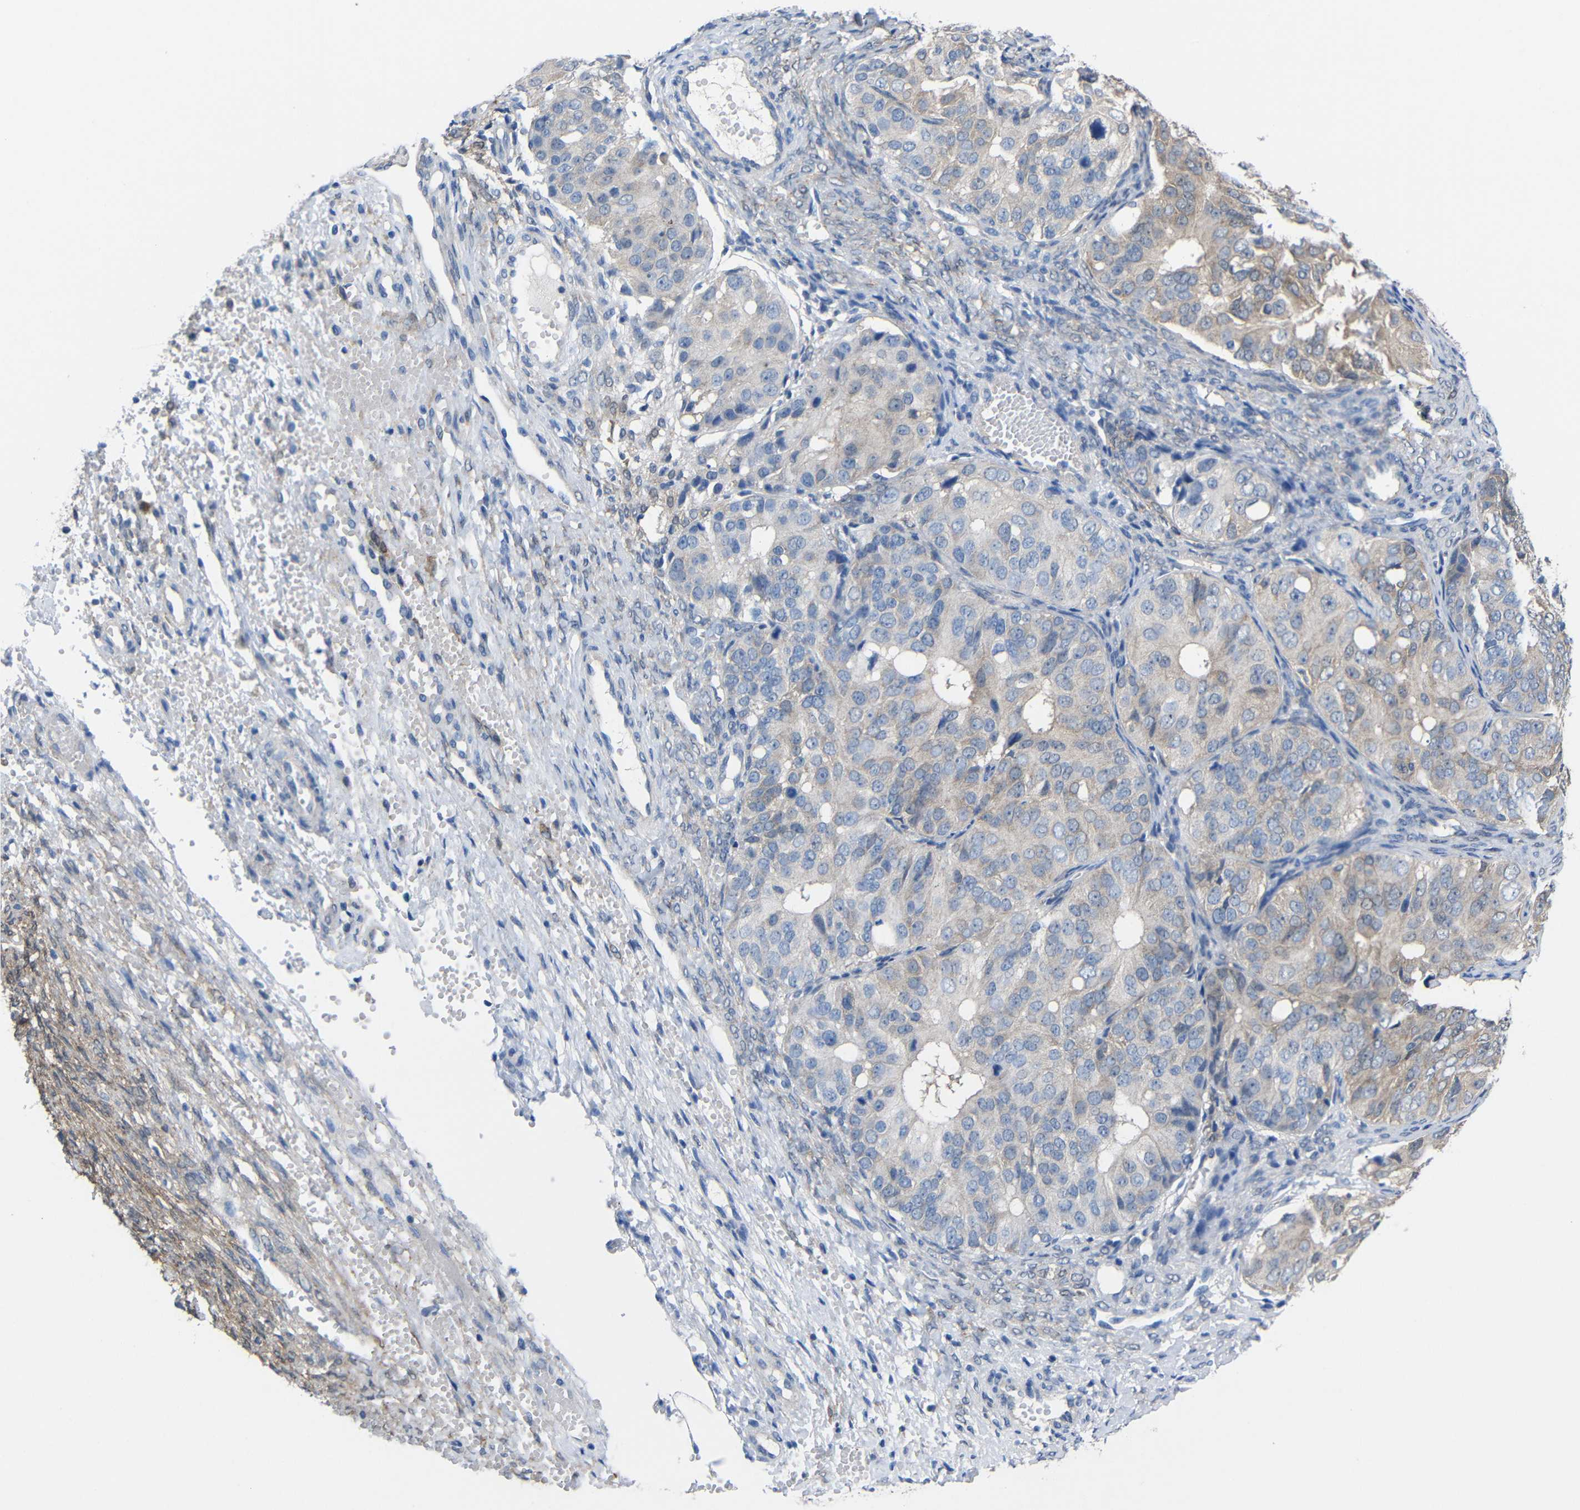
{"staining": {"intensity": "weak", "quantity": "25%-75%", "location": "cytoplasmic/membranous"}, "tissue": "ovarian cancer", "cell_type": "Tumor cells", "image_type": "cancer", "snomed": [{"axis": "morphology", "description": "Carcinoma, endometroid"}, {"axis": "topography", "description": "Ovary"}], "caption": "Protein expression analysis of human ovarian endometroid carcinoma reveals weak cytoplasmic/membranous staining in about 25%-75% of tumor cells.", "gene": "PEBP1", "patient": {"sex": "female", "age": 51}}